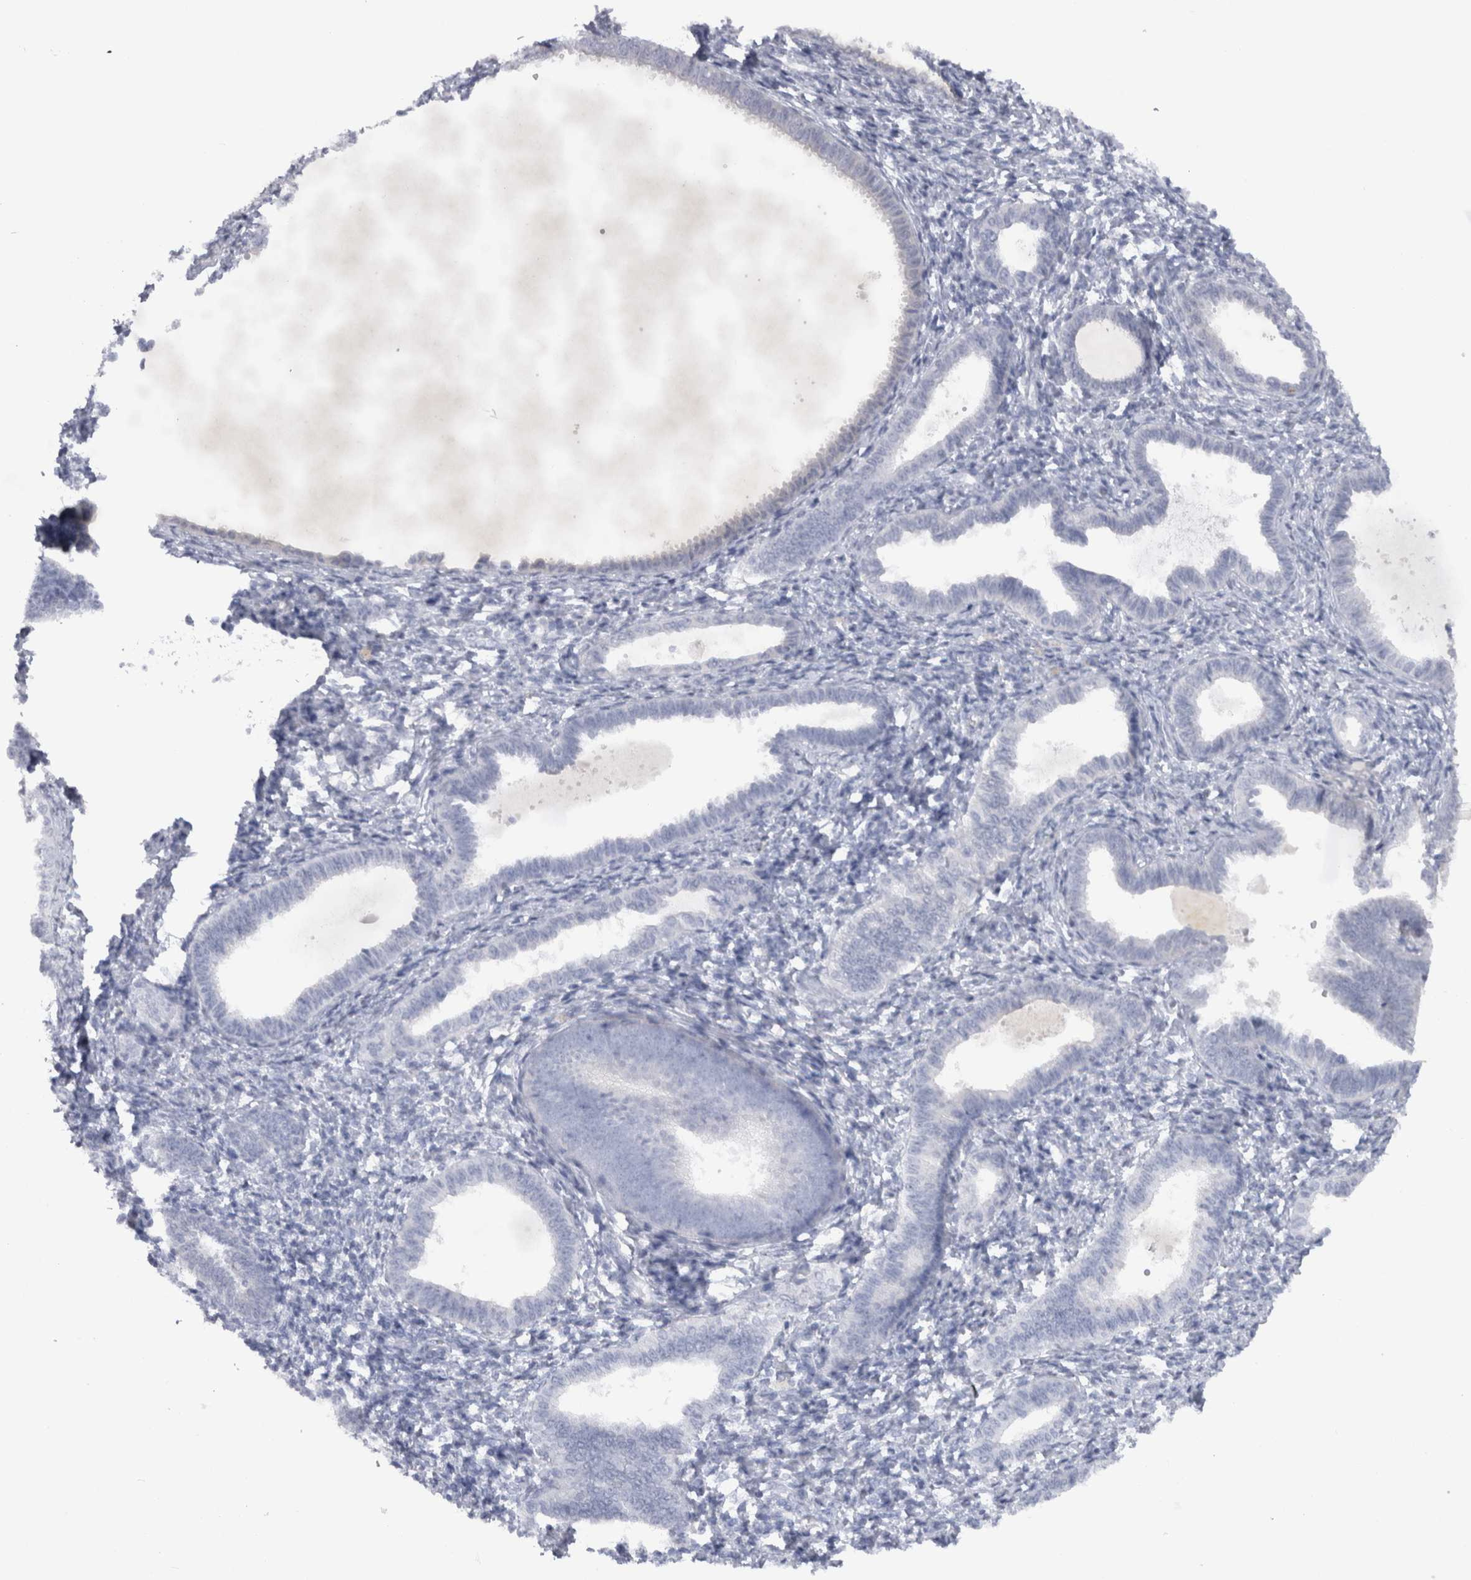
{"staining": {"intensity": "negative", "quantity": "none", "location": "none"}, "tissue": "endometrium", "cell_type": "Cells in endometrial stroma", "image_type": "normal", "snomed": [{"axis": "morphology", "description": "Normal tissue, NOS"}, {"axis": "topography", "description": "Endometrium"}], "caption": "IHC of normal human endometrium demonstrates no expression in cells in endometrial stroma. (DAB immunohistochemistry with hematoxylin counter stain).", "gene": "CDH17", "patient": {"sex": "female", "age": 77}}